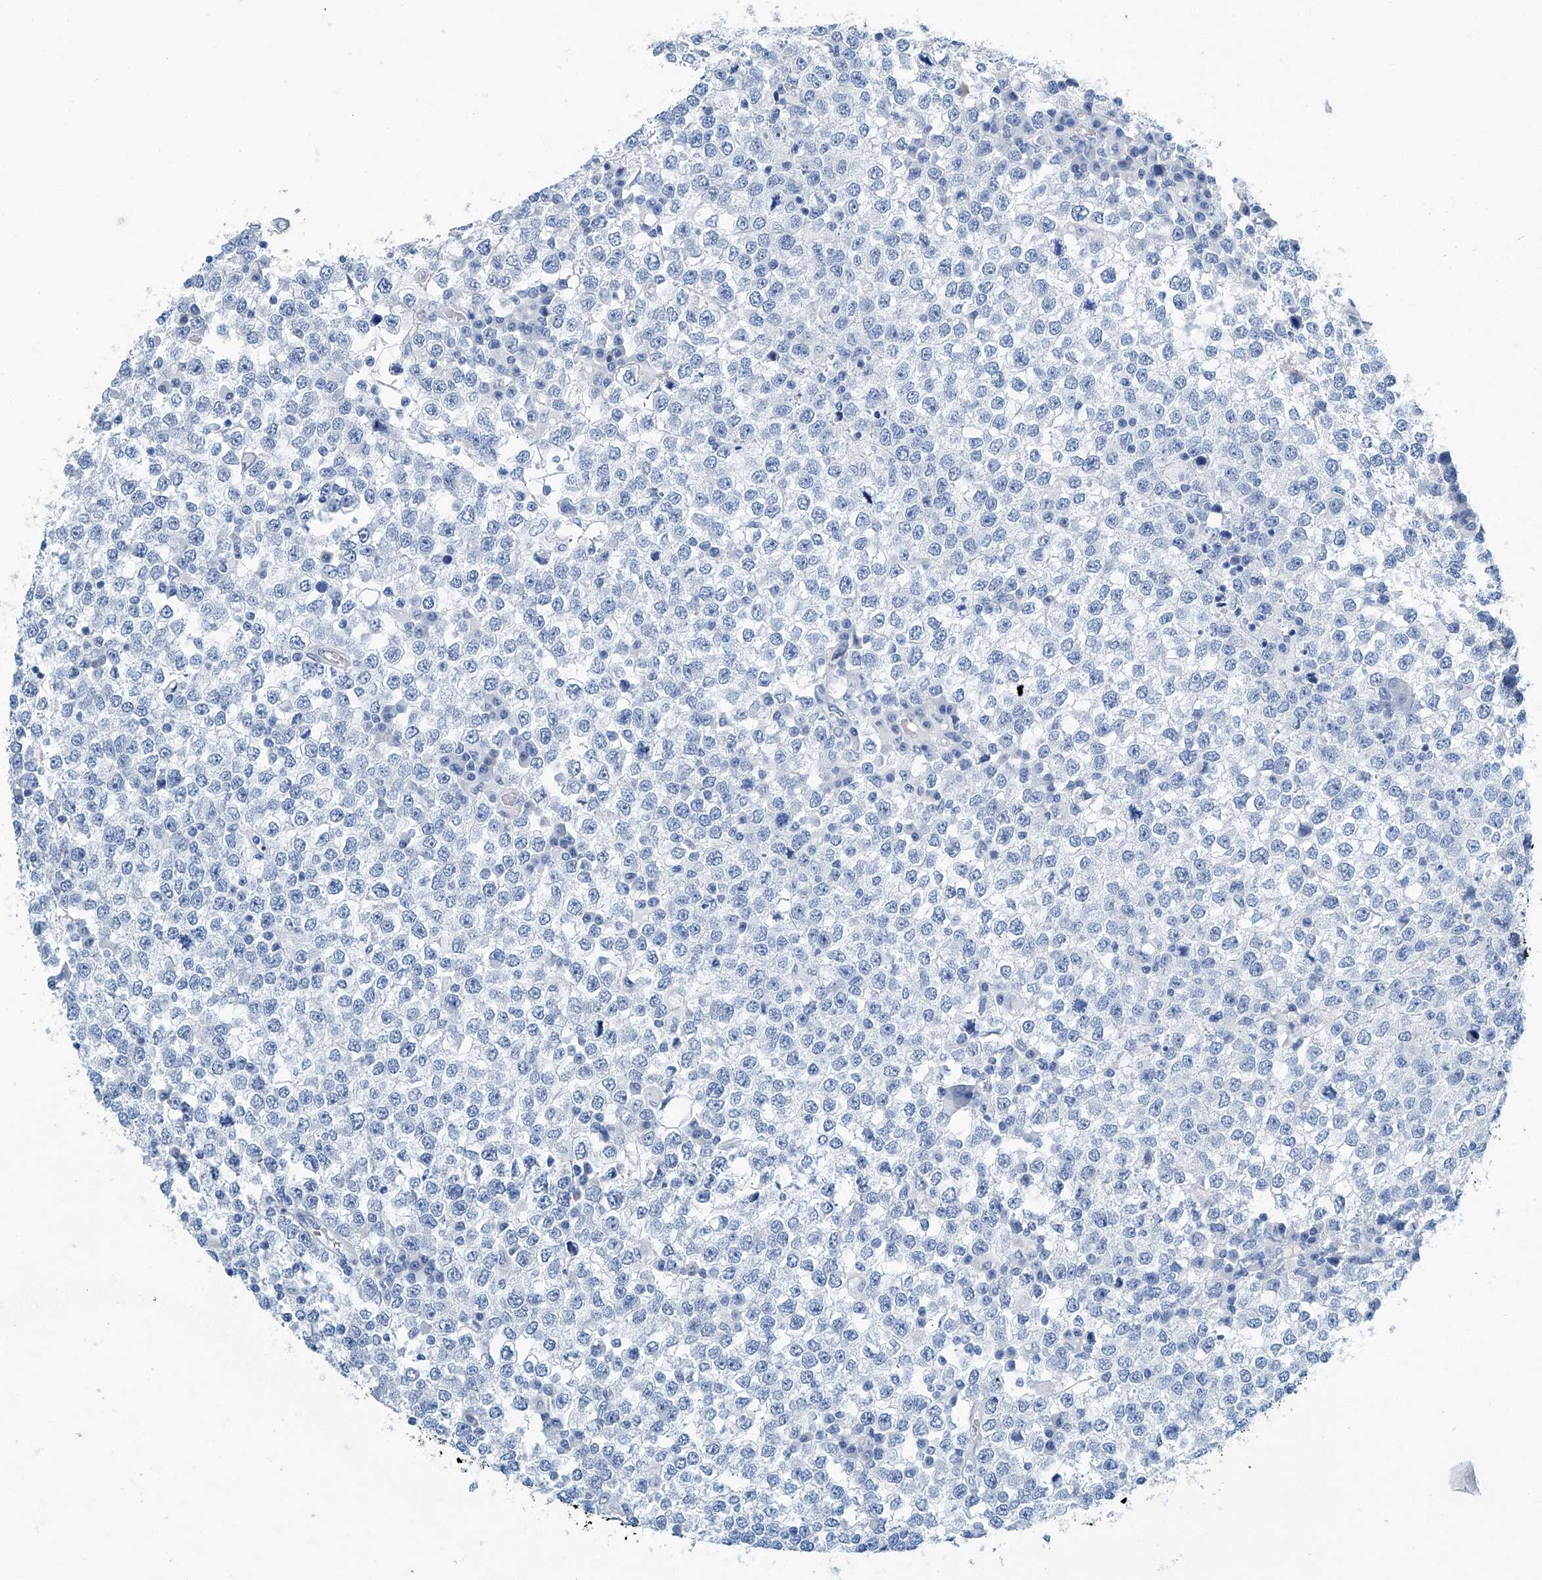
{"staining": {"intensity": "negative", "quantity": "none", "location": "none"}, "tissue": "testis cancer", "cell_type": "Tumor cells", "image_type": "cancer", "snomed": [{"axis": "morphology", "description": "Seminoma, NOS"}, {"axis": "topography", "description": "Testis"}], "caption": "There is no significant expression in tumor cells of testis cancer. (Stains: DAB (3,3'-diaminobenzidine) IHC with hematoxylin counter stain, Microscopy: brightfield microscopy at high magnification).", "gene": "CYP2A7", "patient": {"sex": "male", "age": 65}}